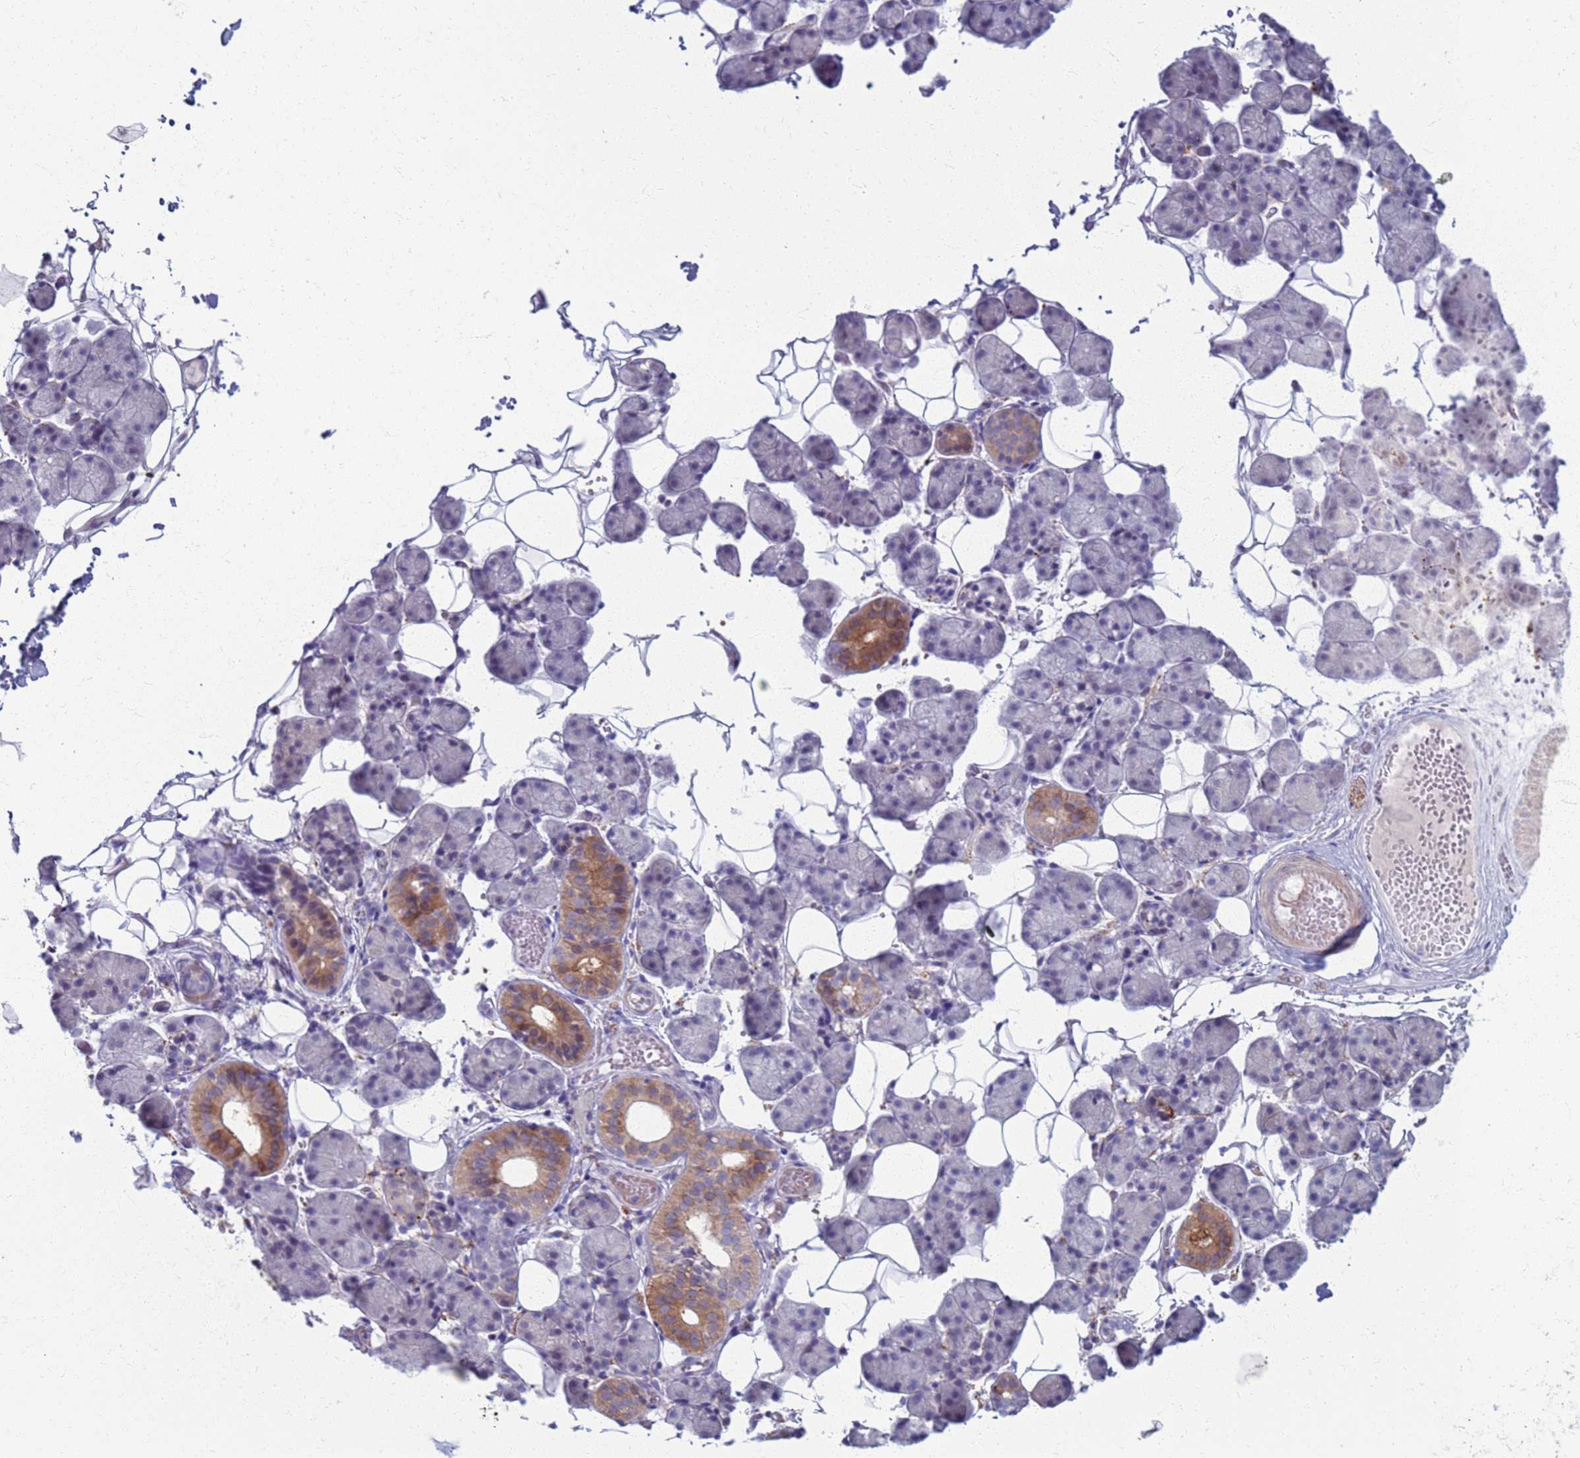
{"staining": {"intensity": "moderate", "quantity": "<25%", "location": "cytoplasmic/membranous"}, "tissue": "salivary gland", "cell_type": "Glandular cells", "image_type": "normal", "snomed": [{"axis": "morphology", "description": "Normal tissue, NOS"}, {"axis": "topography", "description": "Salivary gland"}], "caption": "A high-resolution micrograph shows immunohistochemistry staining of benign salivary gland, which displays moderate cytoplasmic/membranous staining in approximately <25% of glandular cells.", "gene": "CLCA2", "patient": {"sex": "female", "age": 33}}